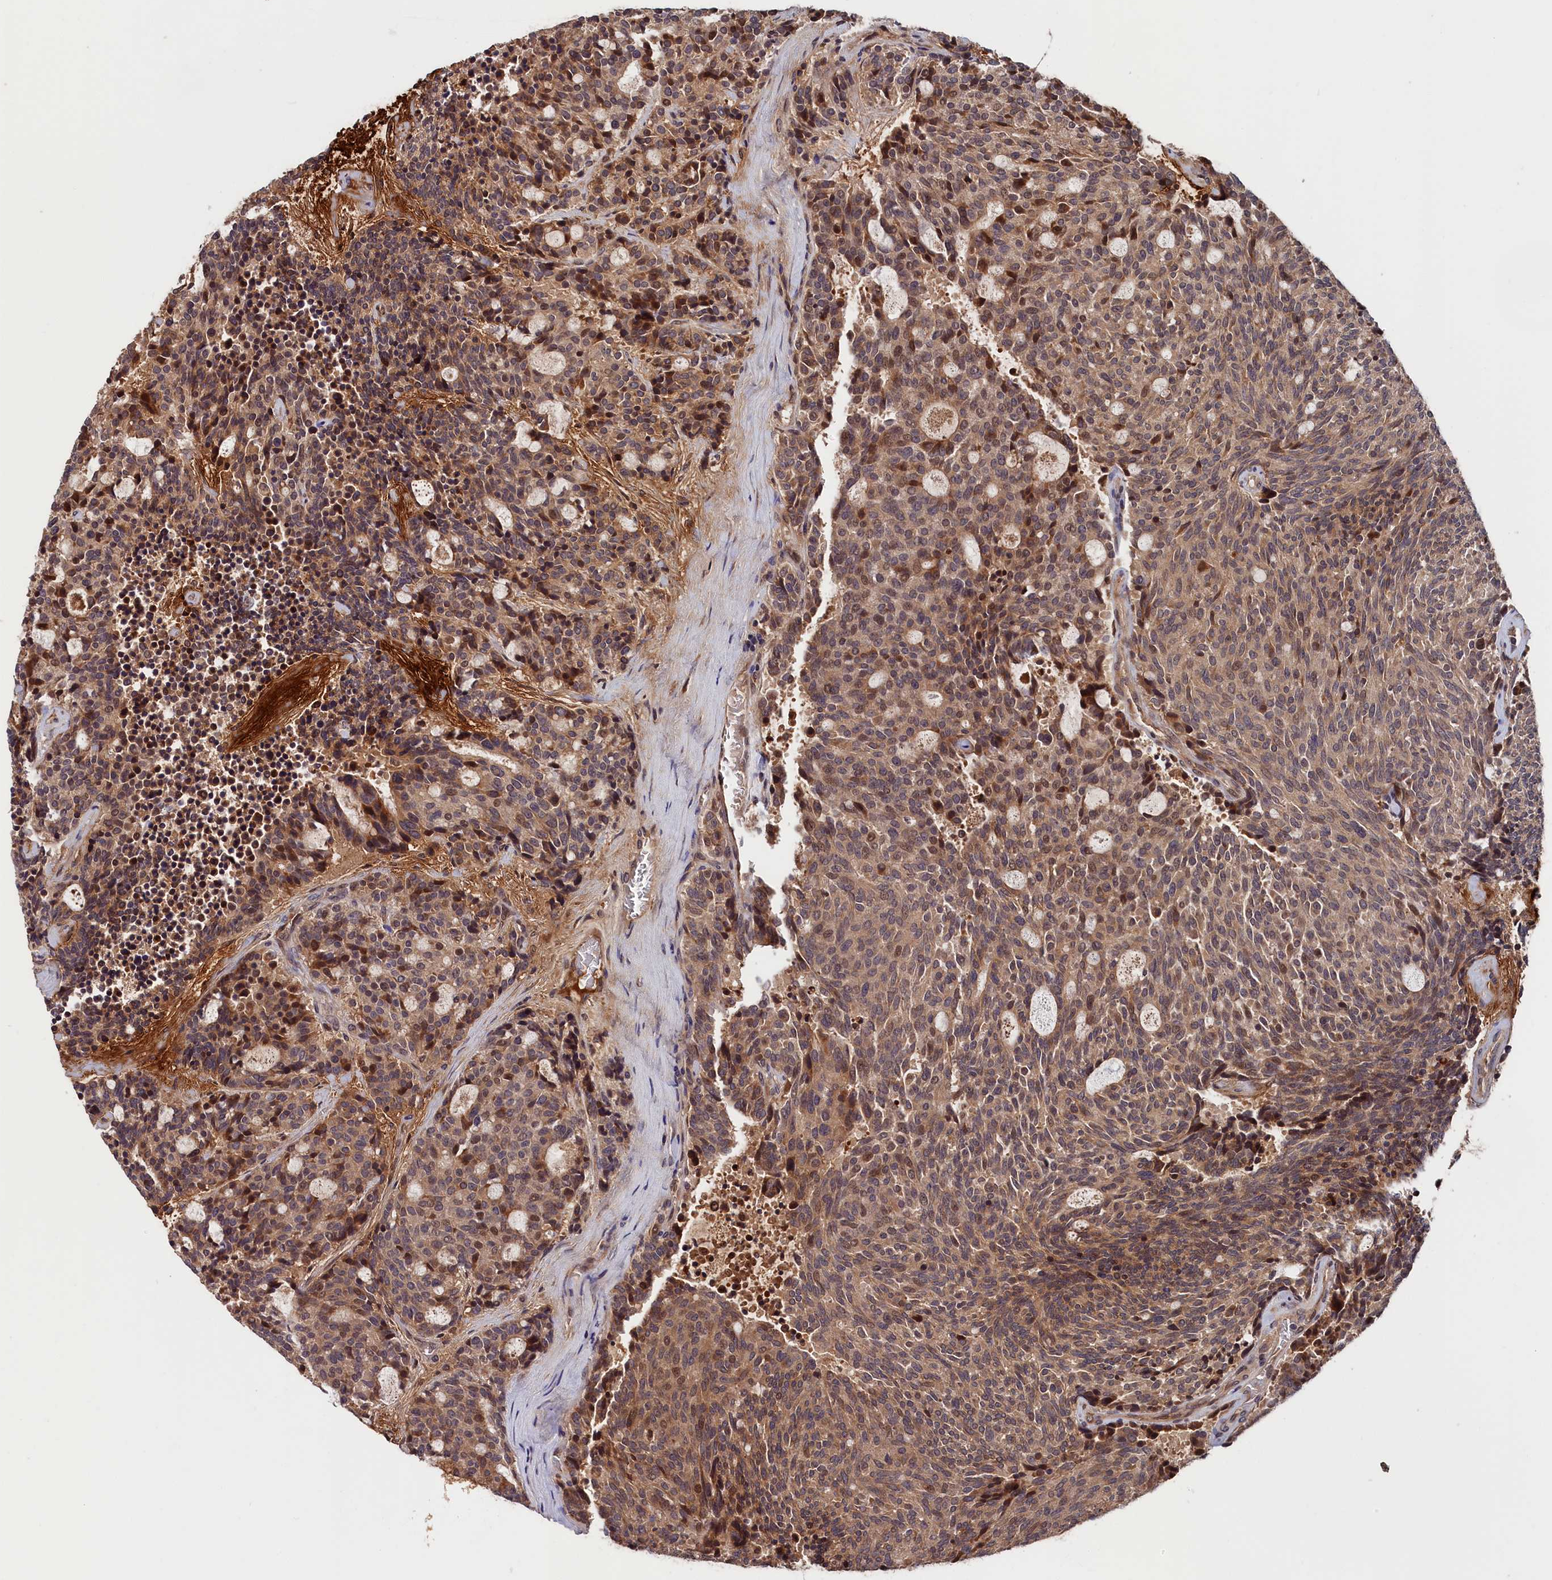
{"staining": {"intensity": "moderate", "quantity": ">75%", "location": "cytoplasmic/membranous,nuclear"}, "tissue": "carcinoid", "cell_type": "Tumor cells", "image_type": "cancer", "snomed": [{"axis": "morphology", "description": "Carcinoid, malignant, NOS"}, {"axis": "topography", "description": "Pancreas"}], "caption": "Immunohistochemical staining of human carcinoid shows moderate cytoplasmic/membranous and nuclear protein positivity in approximately >75% of tumor cells.", "gene": "ITIH1", "patient": {"sex": "female", "age": 54}}